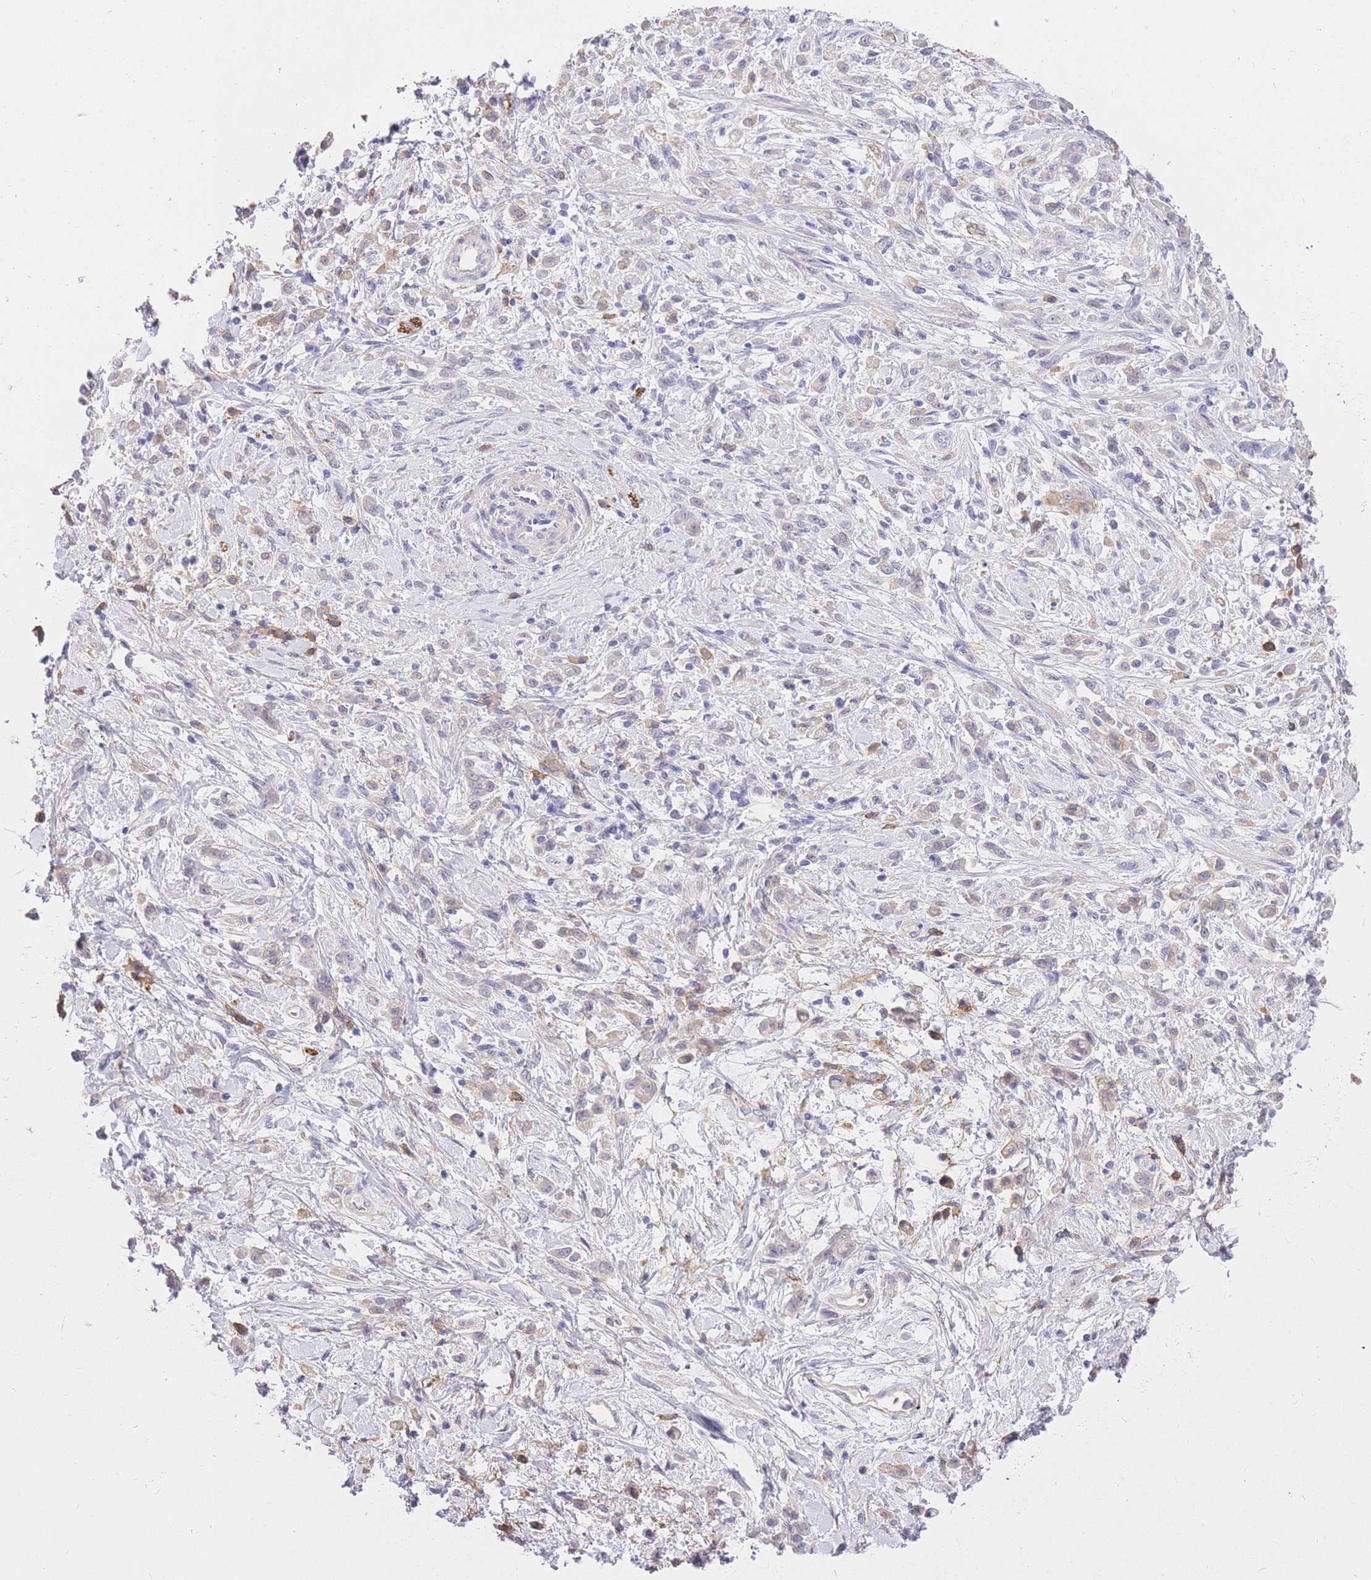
{"staining": {"intensity": "moderate", "quantity": "<25%", "location": "cytoplasmic/membranous"}, "tissue": "stomach cancer", "cell_type": "Tumor cells", "image_type": "cancer", "snomed": [{"axis": "morphology", "description": "Adenocarcinoma, NOS"}, {"axis": "topography", "description": "Stomach"}], "caption": "Human stomach cancer (adenocarcinoma) stained with a brown dye shows moderate cytoplasmic/membranous positive expression in approximately <25% of tumor cells.", "gene": "C2orf88", "patient": {"sex": "female", "age": 60}}